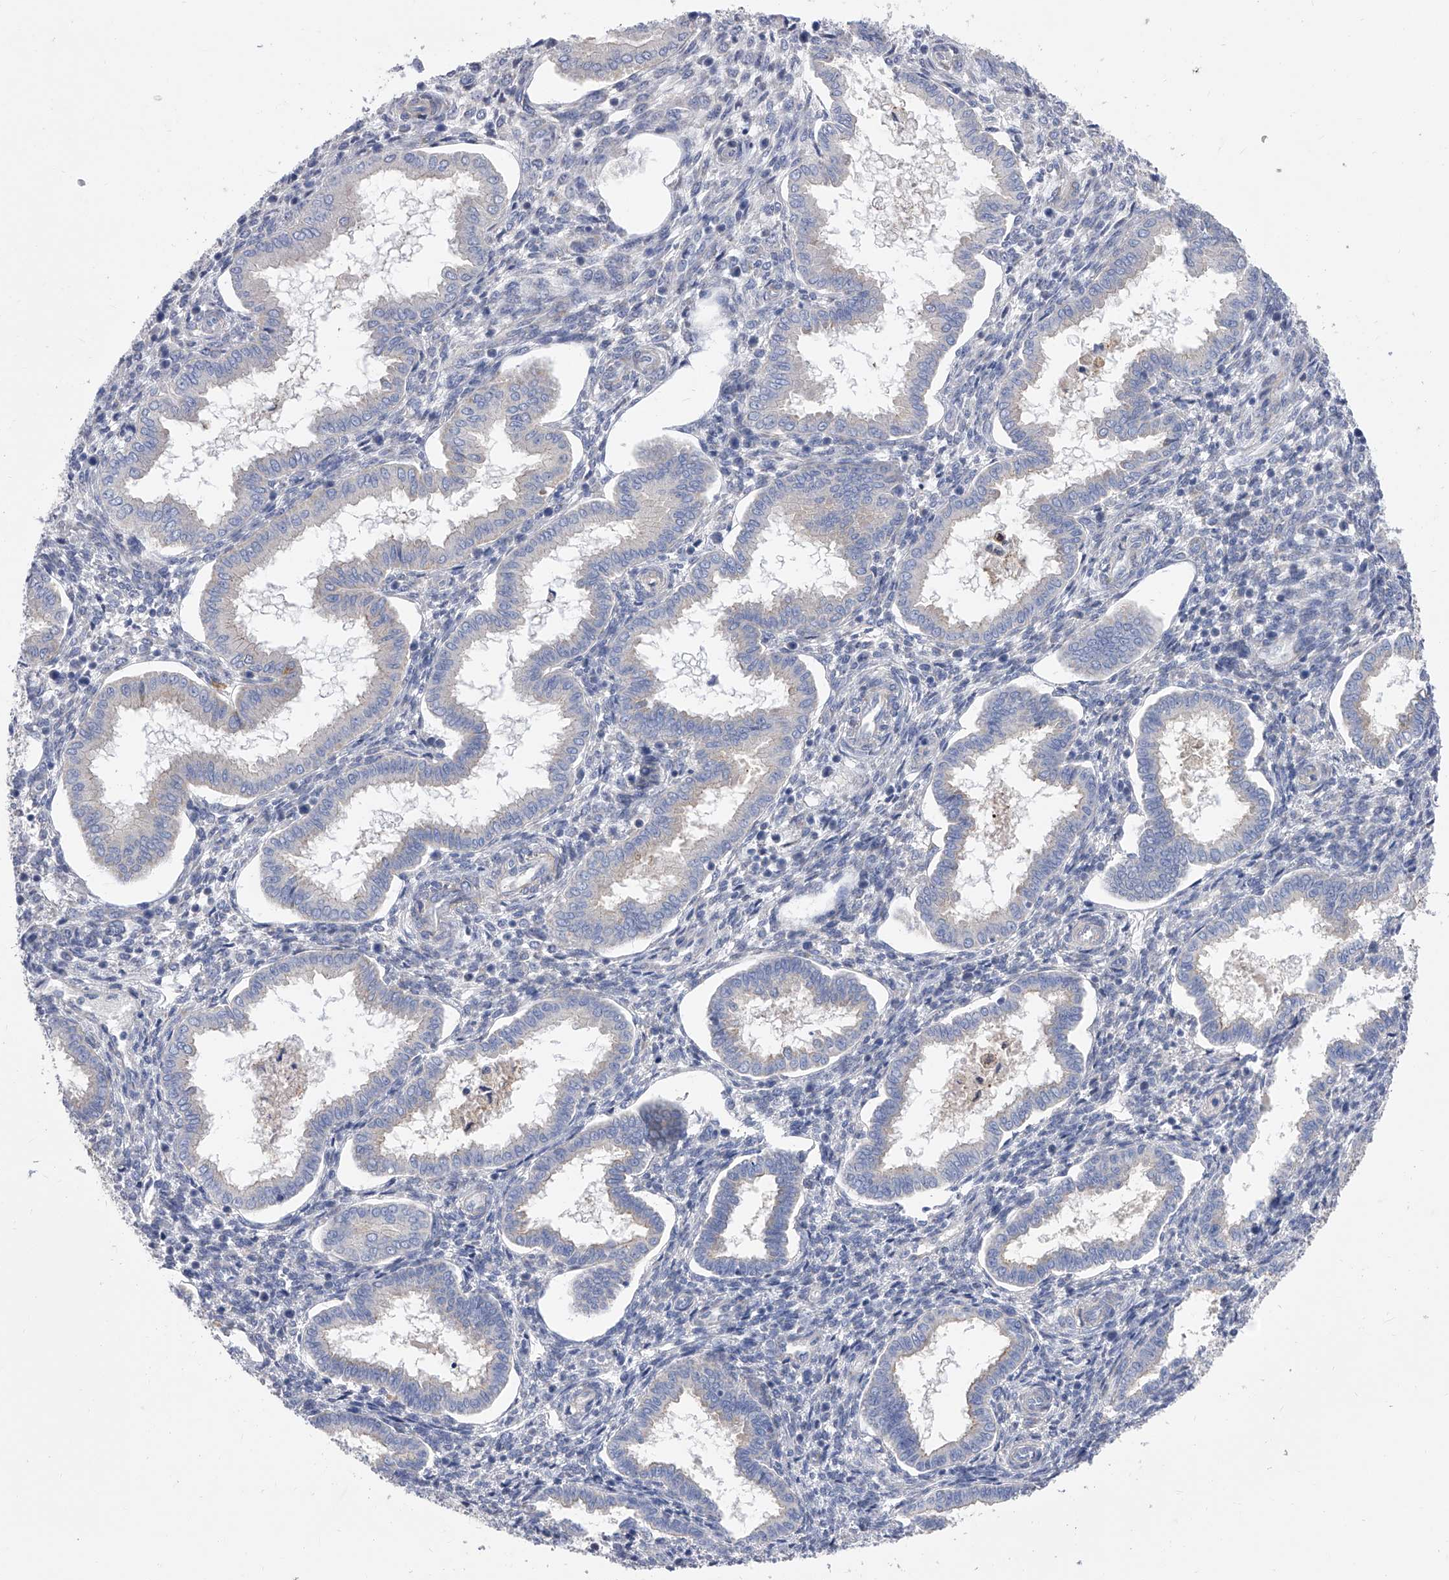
{"staining": {"intensity": "negative", "quantity": "none", "location": "none"}, "tissue": "endometrium", "cell_type": "Cells in endometrial stroma", "image_type": "normal", "snomed": [{"axis": "morphology", "description": "Normal tissue, NOS"}, {"axis": "topography", "description": "Endometrium"}], "caption": "IHC photomicrograph of benign endometrium stained for a protein (brown), which demonstrates no staining in cells in endometrial stroma.", "gene": "PDSS2", "patient": {"sex": "female", "age": 24}}